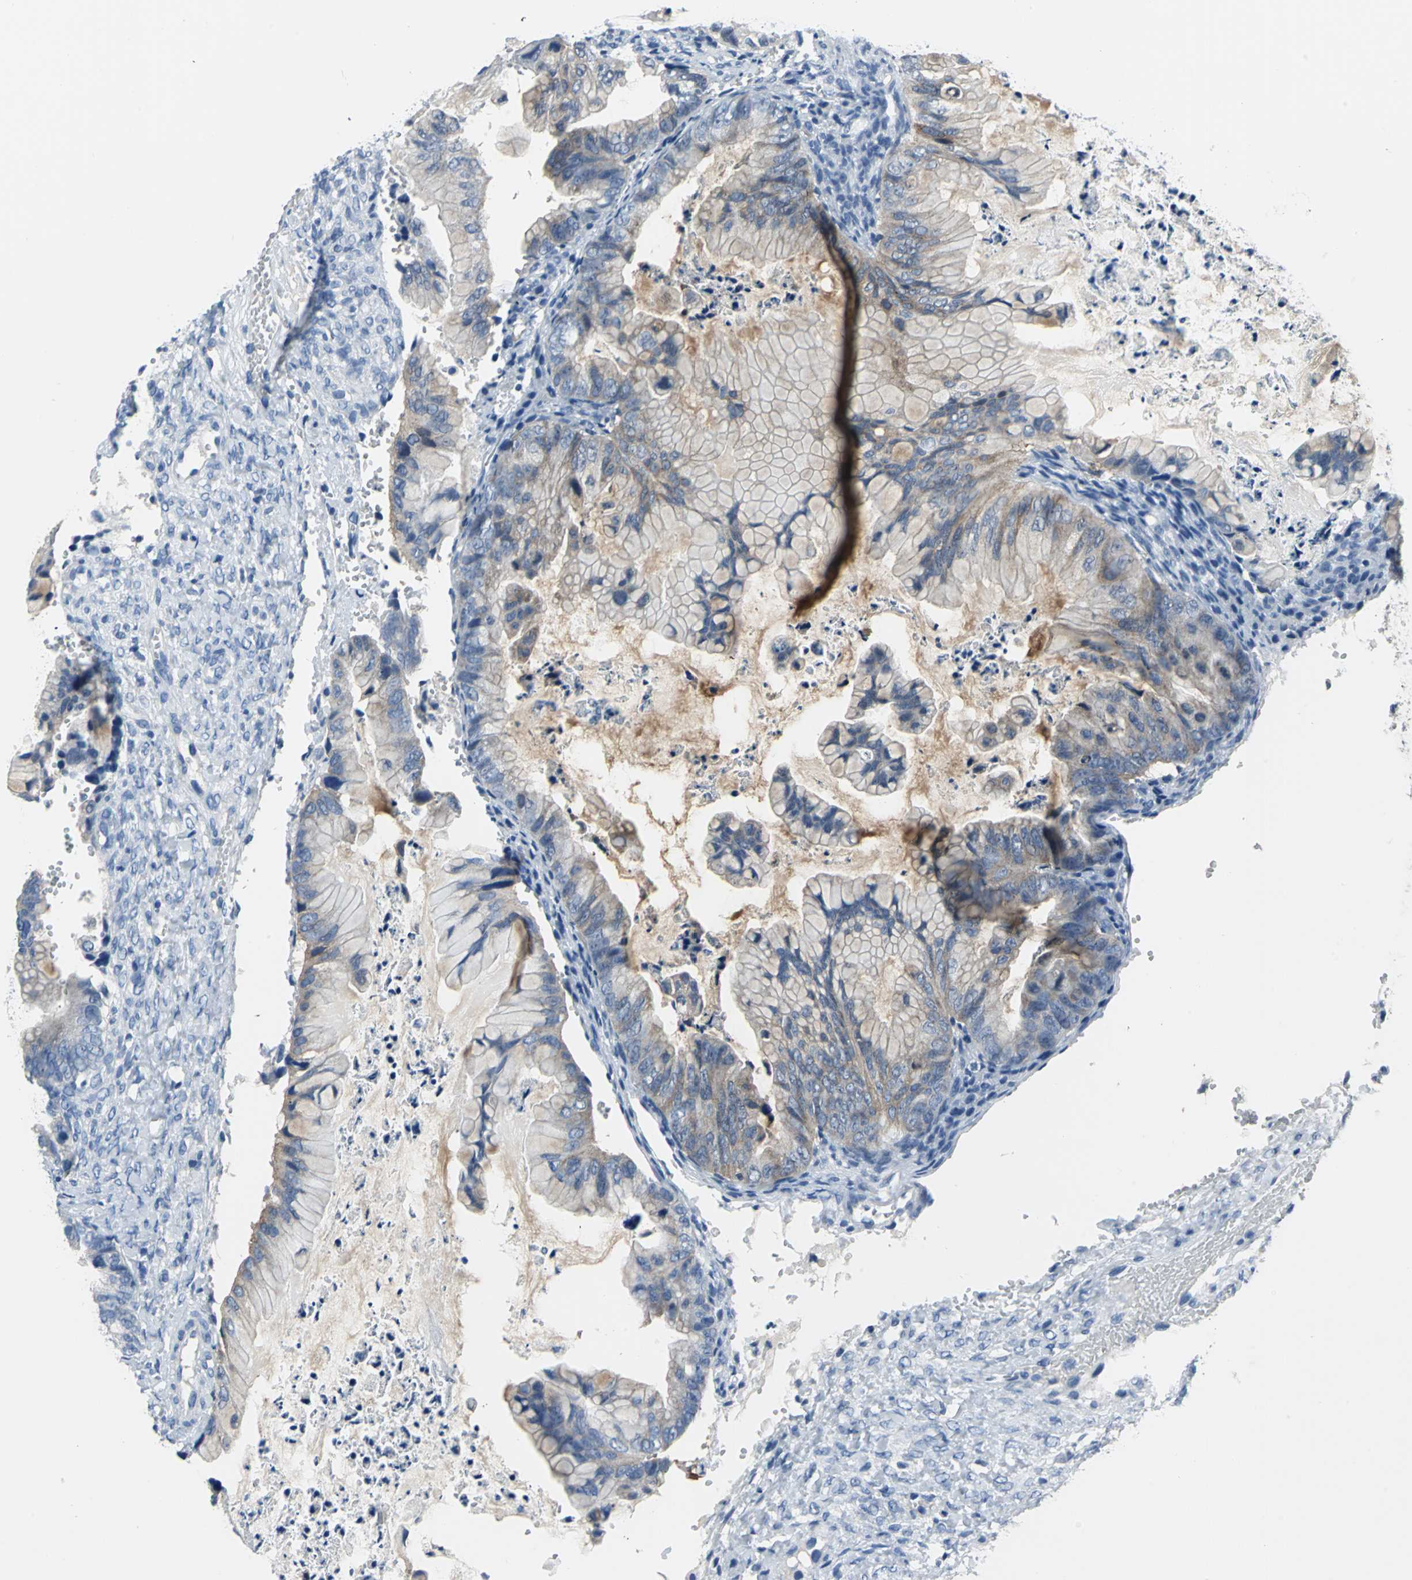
{"staining": {"intensity": "weak", "quantity": "25%-75%", "location": "cytoplasmic/membranous"}, "tissue": "ovarian cancer", "cell_type": "Tumor cells", "image_type": "cancer", "snomed": [{"axis": "morphology", "description": "Cystadenocarcinoma, mucinous, NOS"}, {"axis": "topography", "description": "Ovary"}], "caption": "Immunohistochemistry (IHC) (DAB (3,3'-diaminobenzidine)) staining of ovarian mucinous cystadenocarcinoma displays weak cytoplasmic/membranous protein expression in approximately 25%-75% of tumor cells.", "gene": "SFN", "patient": {"sex": "female", "age": 36}}